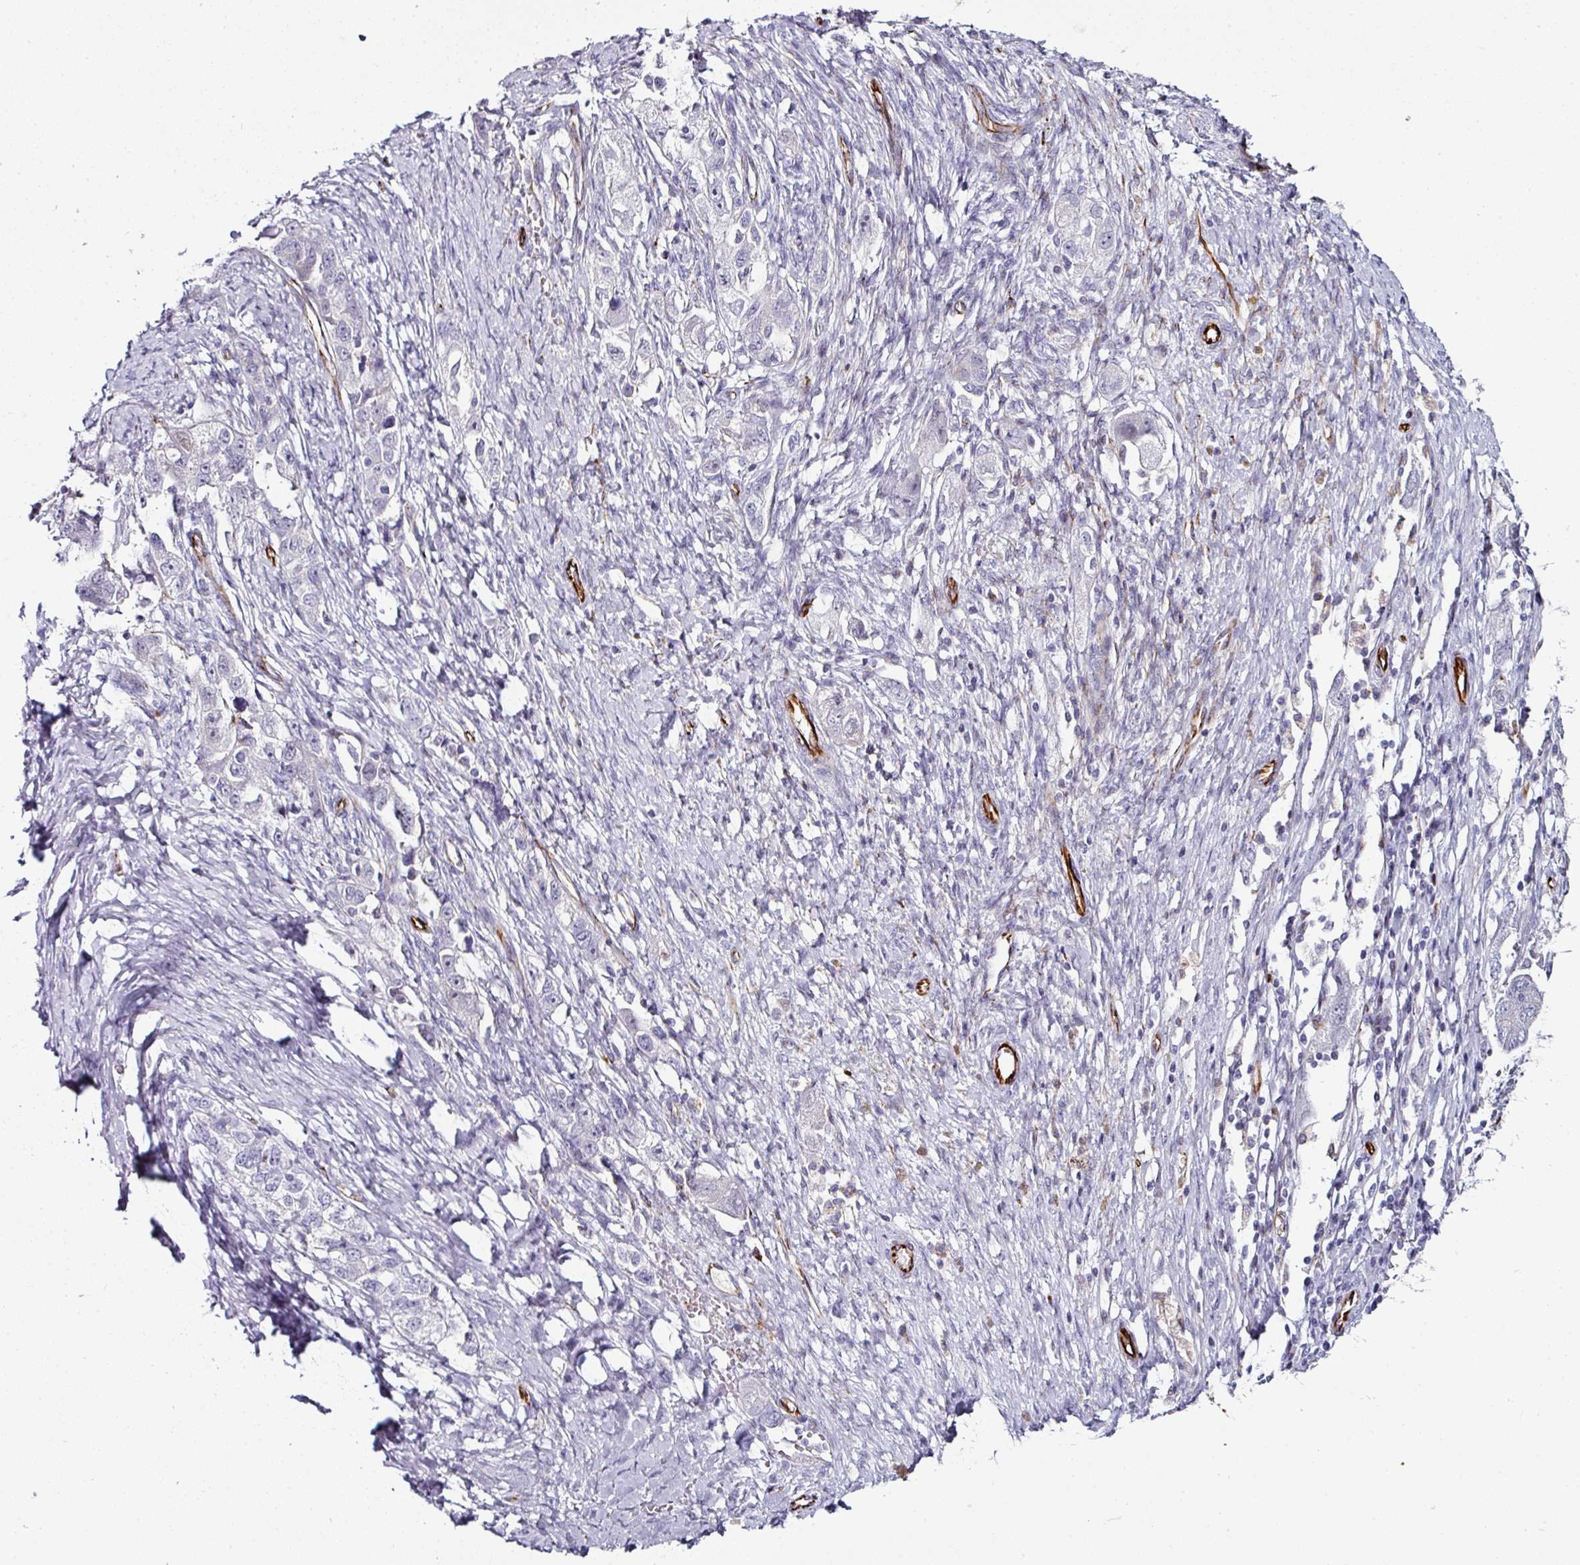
{"staining": {"intensity": "negative", "quantity": "none", "location": "none"}, "tissue": "ovarian cancer", "cell_type": "Tumor cells", "image_type": "cancer", "snomed": [{"axis": "morphology", "description": "Carcinoma, NOS"}, {"axis": "morphology", "description": "Cystadenocarcinoma, serous, NOS"}, {"axis": "topography", "description": "Ovary"}], "caption": "A high-resolution image shows immunohistochemistry (IHC) staining of serous cystadenocarcinoma (ovarian), which exhibits no significant expression in tumor cells. (DAB (3,3'-diaminobenzidine) IHC visualized using brightfield microscopy, high magnification).", "gene": "TMPRSS9", "patient": {"sex": "female", "age": 69}}